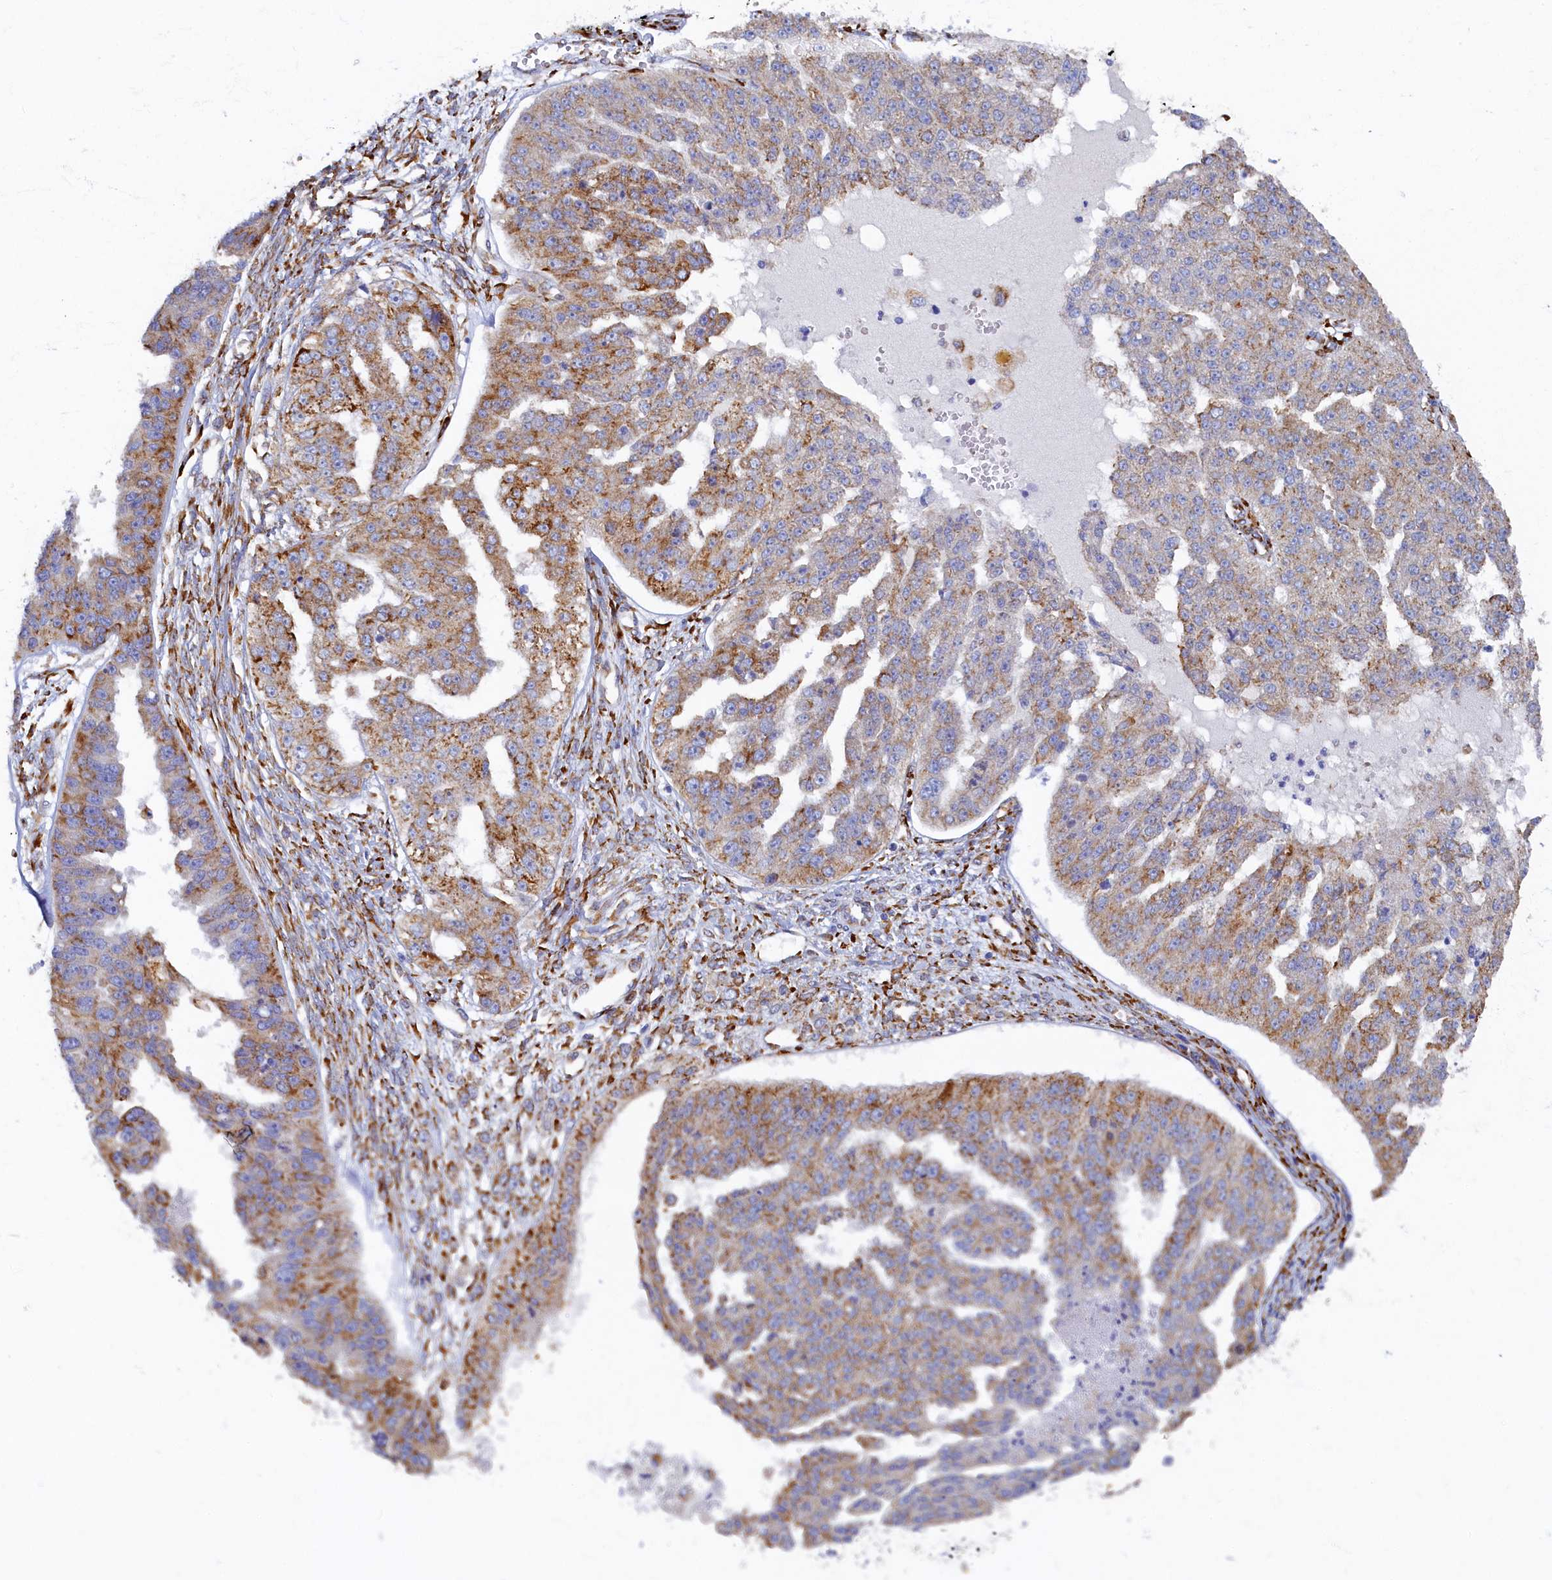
{"staining": {"intensity": "moderate", "quantity": "25%-75%", "location": "cytoplasmic/membranous"}, "tissue": "ovarian cancer", "cell_type": "Tumor cells", "image_type": "cancer", "snomed": [{"axis": "morphology", "description": "Cystadenocarcinoma, serous, NOS"}, {"axis": "topography", "description": "Ovary"}], "caption": "Moderate cytoplasmic/membranous staining is appreciated in approximately 25%-75% of tumor cells in ovarian serous cystadenocarcinoma.", "gene": "TMEM18", "patient": {"sex": "female", "age": 58}}